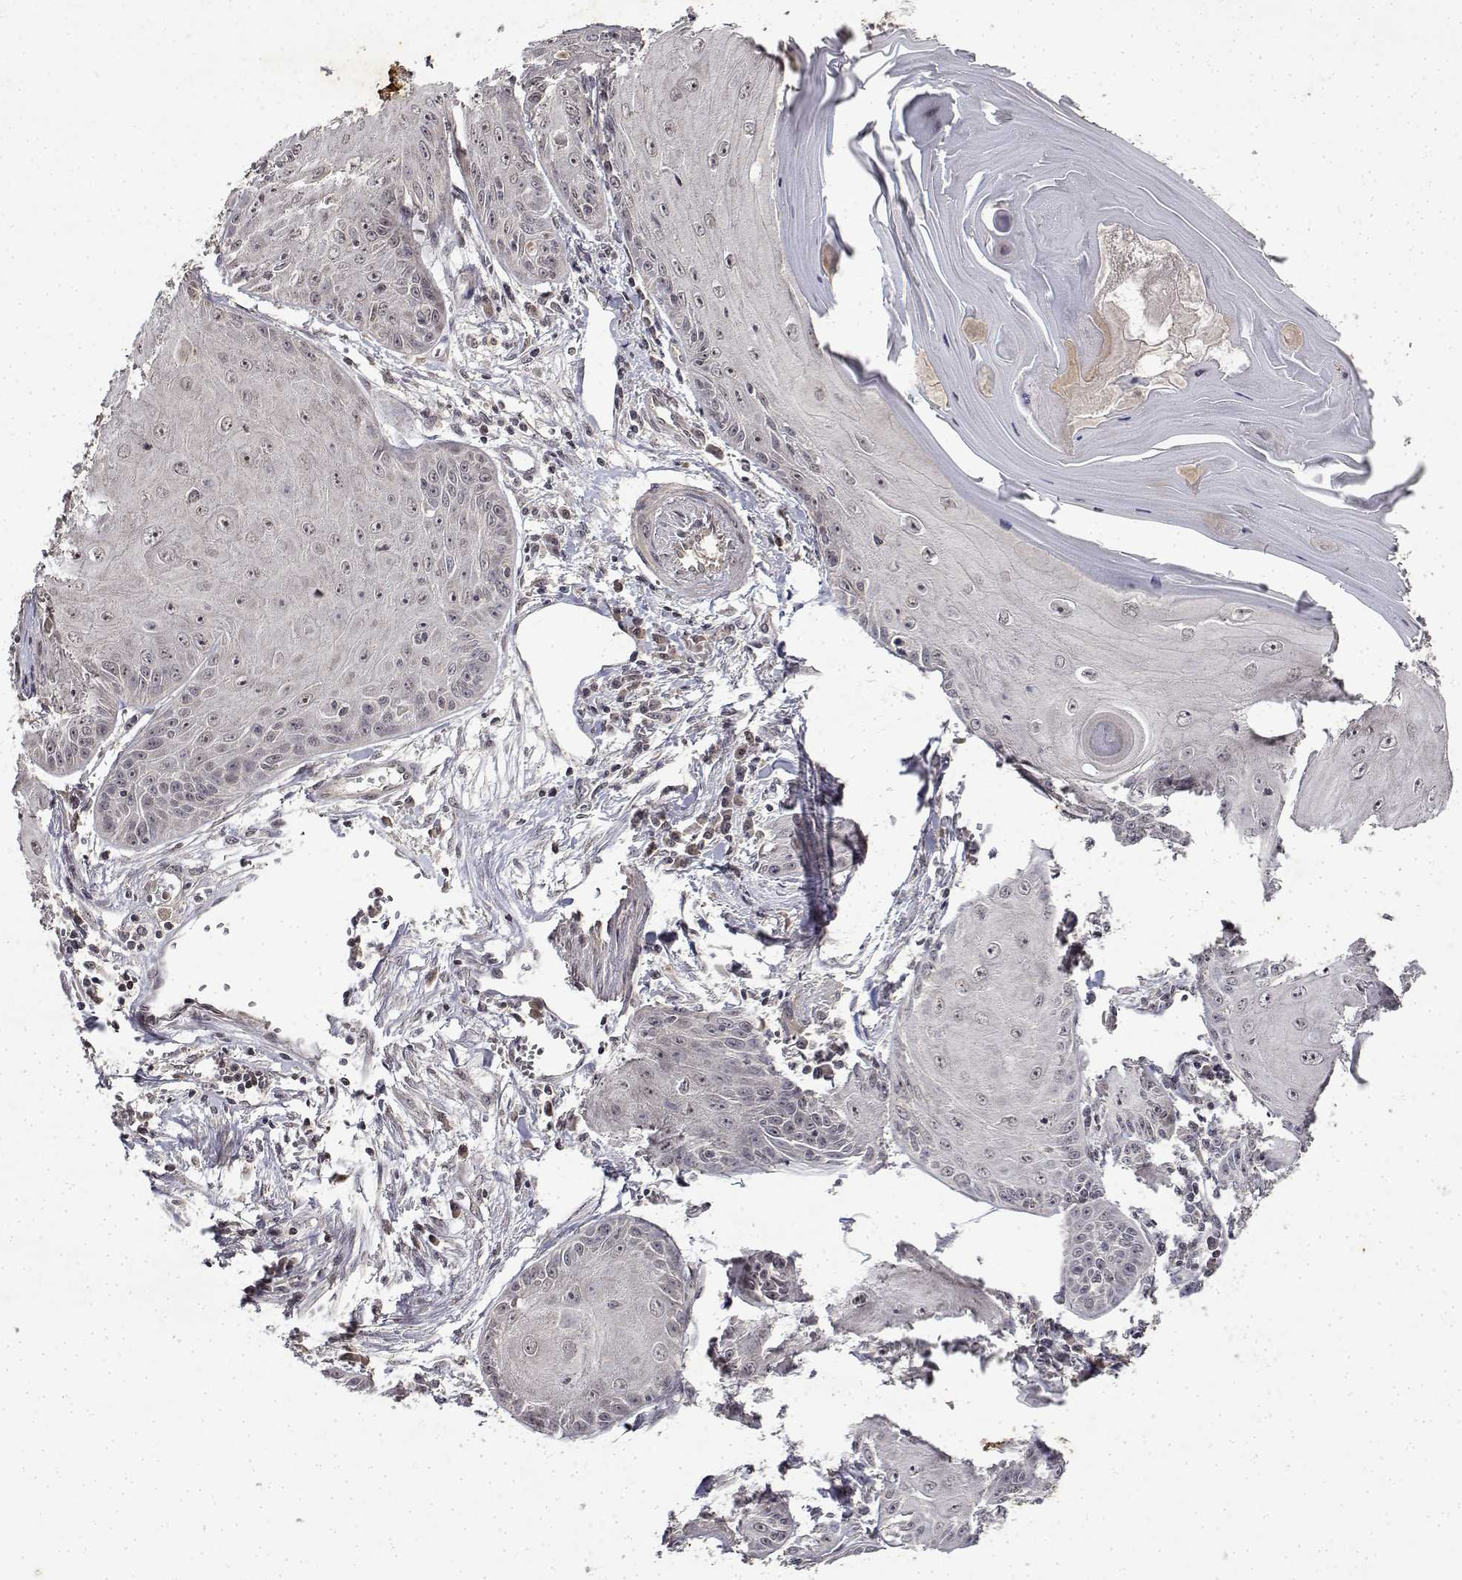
{"staining": {"intensity": "negative", "quantity": "none", "location": "none"}, "tissue": "skin cancer", "cell_type": "Tumor cells", "image_type": "cancer", "snomed": [{"axis": "morphology", "description": "Squamous cell carcinoma, NOS"}, {"axis": "topography", "description": "Skin"}, {"axis": "topography", "description": "Vulva"}], "caption": "Immunohistochemistry of human squamous cell carcinoma (skin) shows no expression in tumor cells.", "gene": "BDNF", "patient": {"sex": "female", "age": 85}}